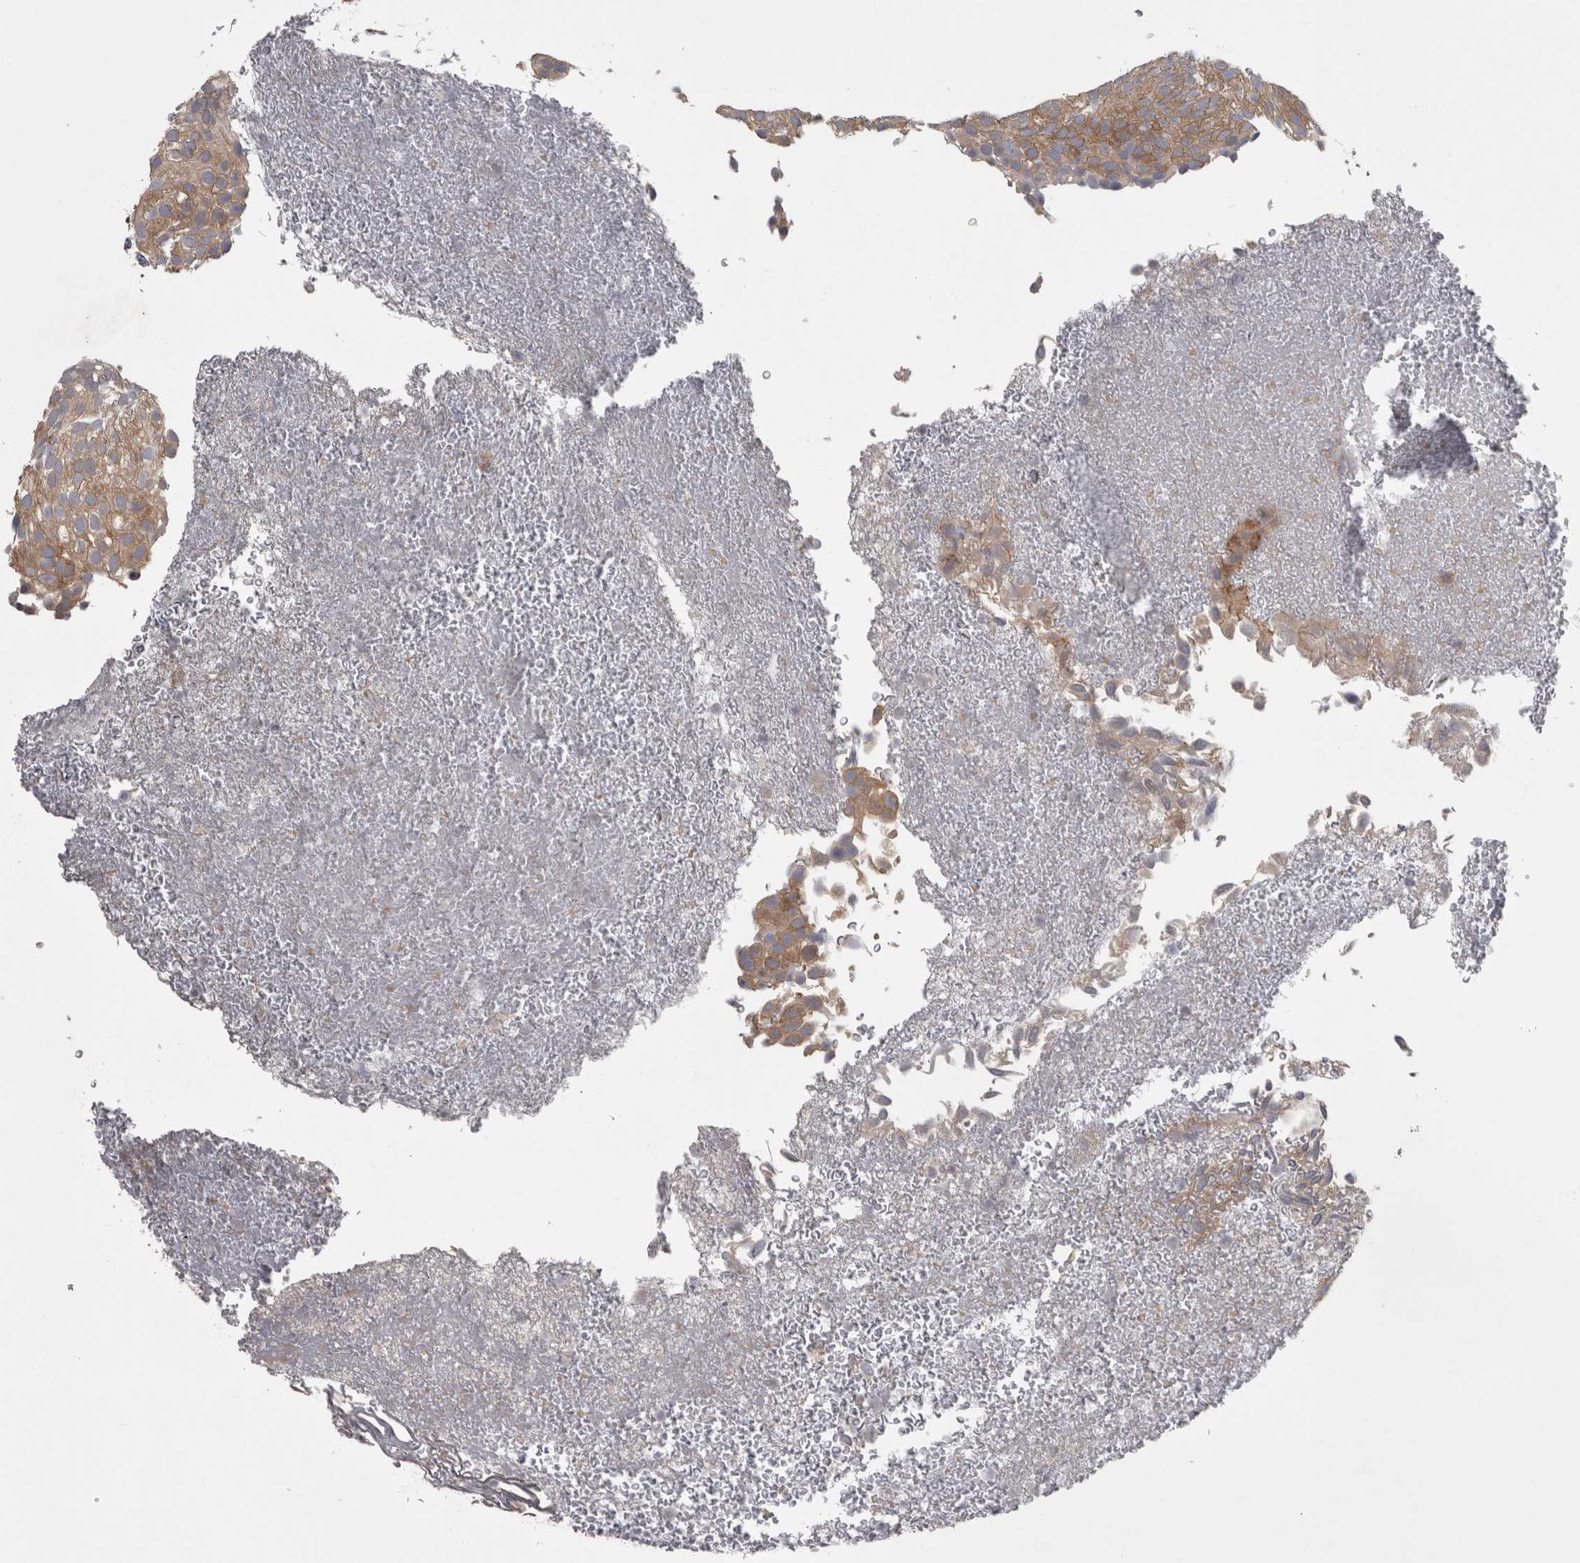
{"staining": {"intensity": "moderate", "quantity": "25%-75%", "location": "cytoplasmic/membranous"}, "tissue": "urothelial cancer", "cell_type": "Tumor cells", "image_type": "cancer", "snomed": [{"axis": "morphology", "description": "Urothelial carcinoma, Low grade"}, {"axis": "topography", "description": "Urinary bladder"}], "caption": "Immunohistochemistry (IHC) (DAB (3,3'-diaminobenzidine)) staining of human urothelial cancer exhibits moderate cytoplasmic/membranous protein staining in approximately 25%-75% of tumor cells.", "gene": "PRKCI", "patient": {"sex": "male", "age": 78}}